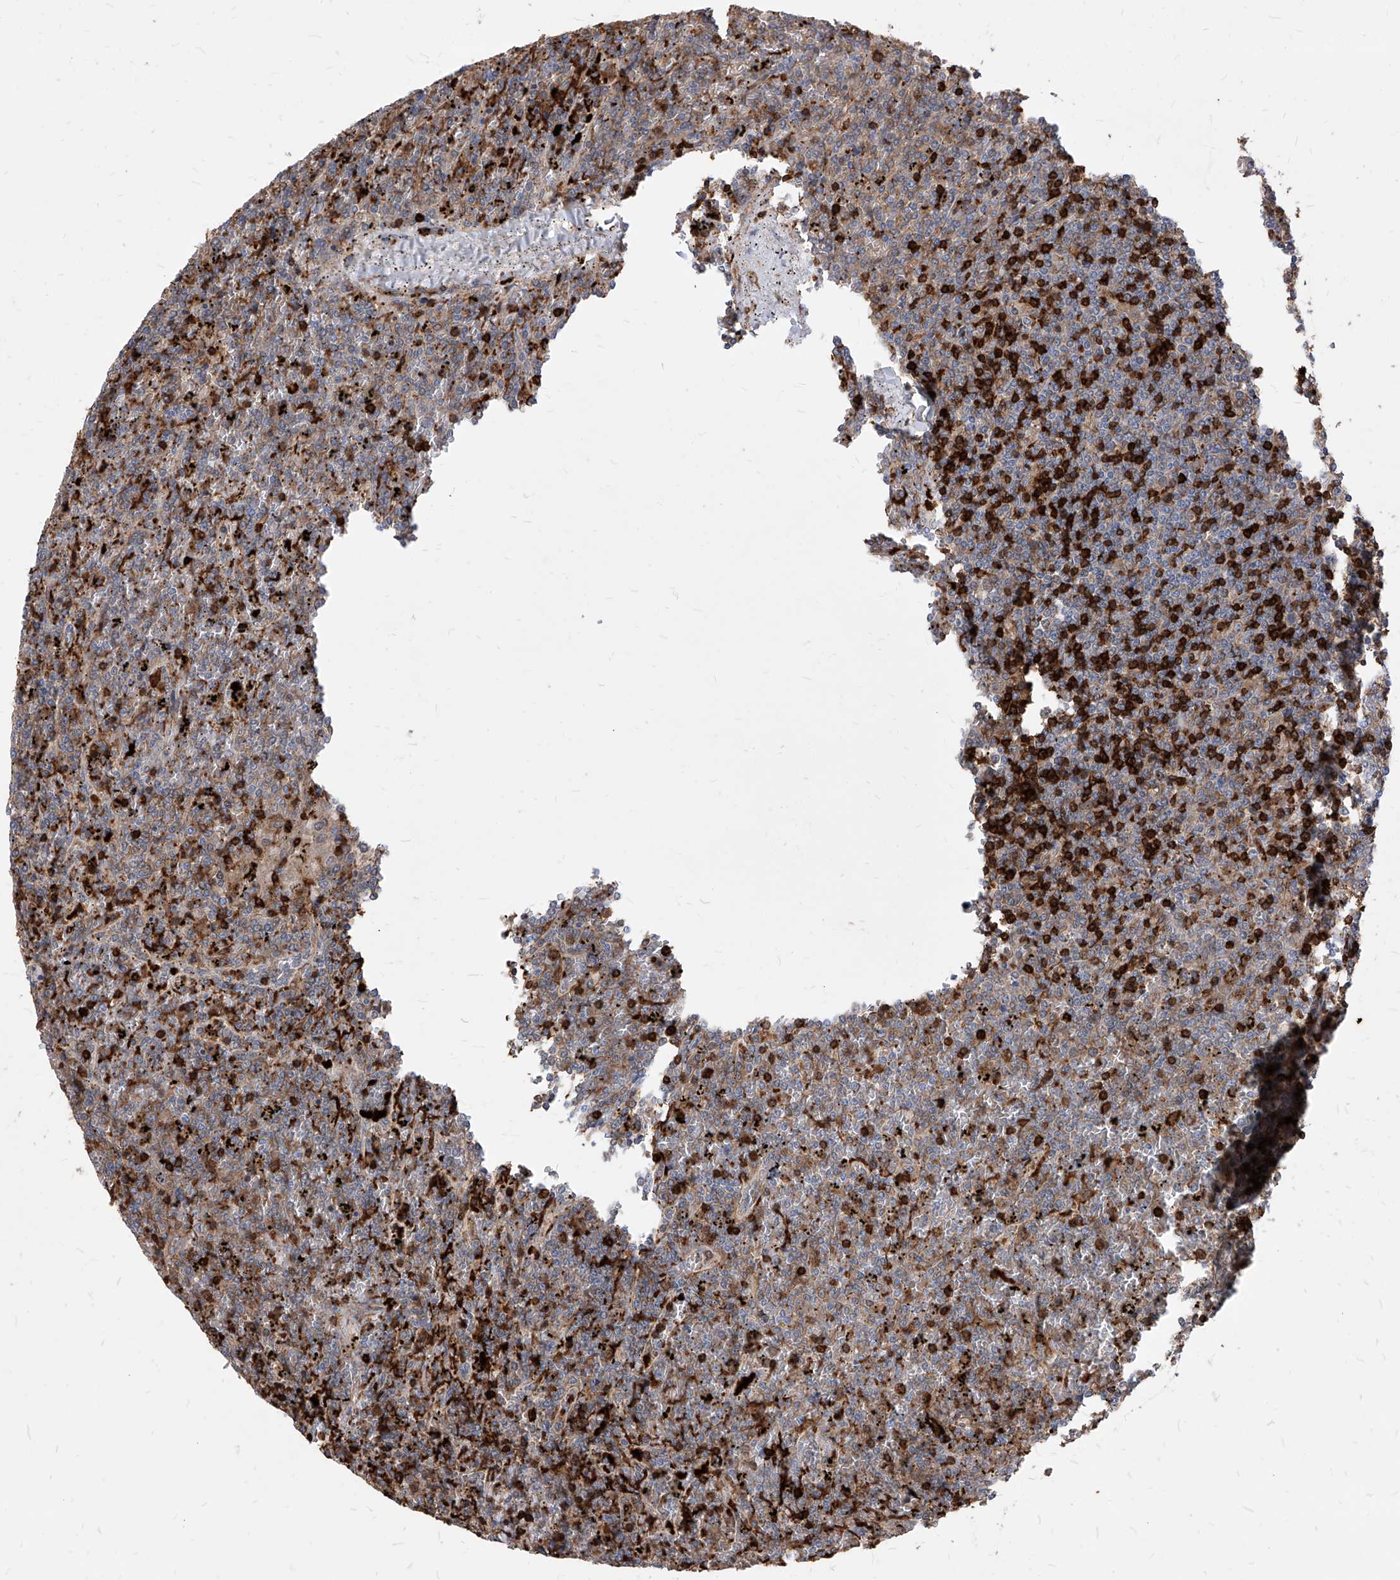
{"staining": {"intensity": "weak", "quantity": "25%-75%", "location": "cytoplasmic/membranous,nuclear"}, "tissue": "lymphoma", "cell_type": "Tumor cells", "image_type": "cancer", "snomed": [{"axis": "morphology", "description": "Malignant lymphoma, non-Hodgkin's type, Low grade"}, {"axis": "topography", "description": "Spleen"}], "caption": "Immunohistochemical staining of human malignant lymphoma, non-Hodgkin's type (low-grade) reveals weak cytoplasmic/membranous and nuclear protein staining in about 25%-75% of tumor cells. Nuclei are stained in blue.", "gene": "ABRACL", "patient": {"sex": "female", "age": 19}}